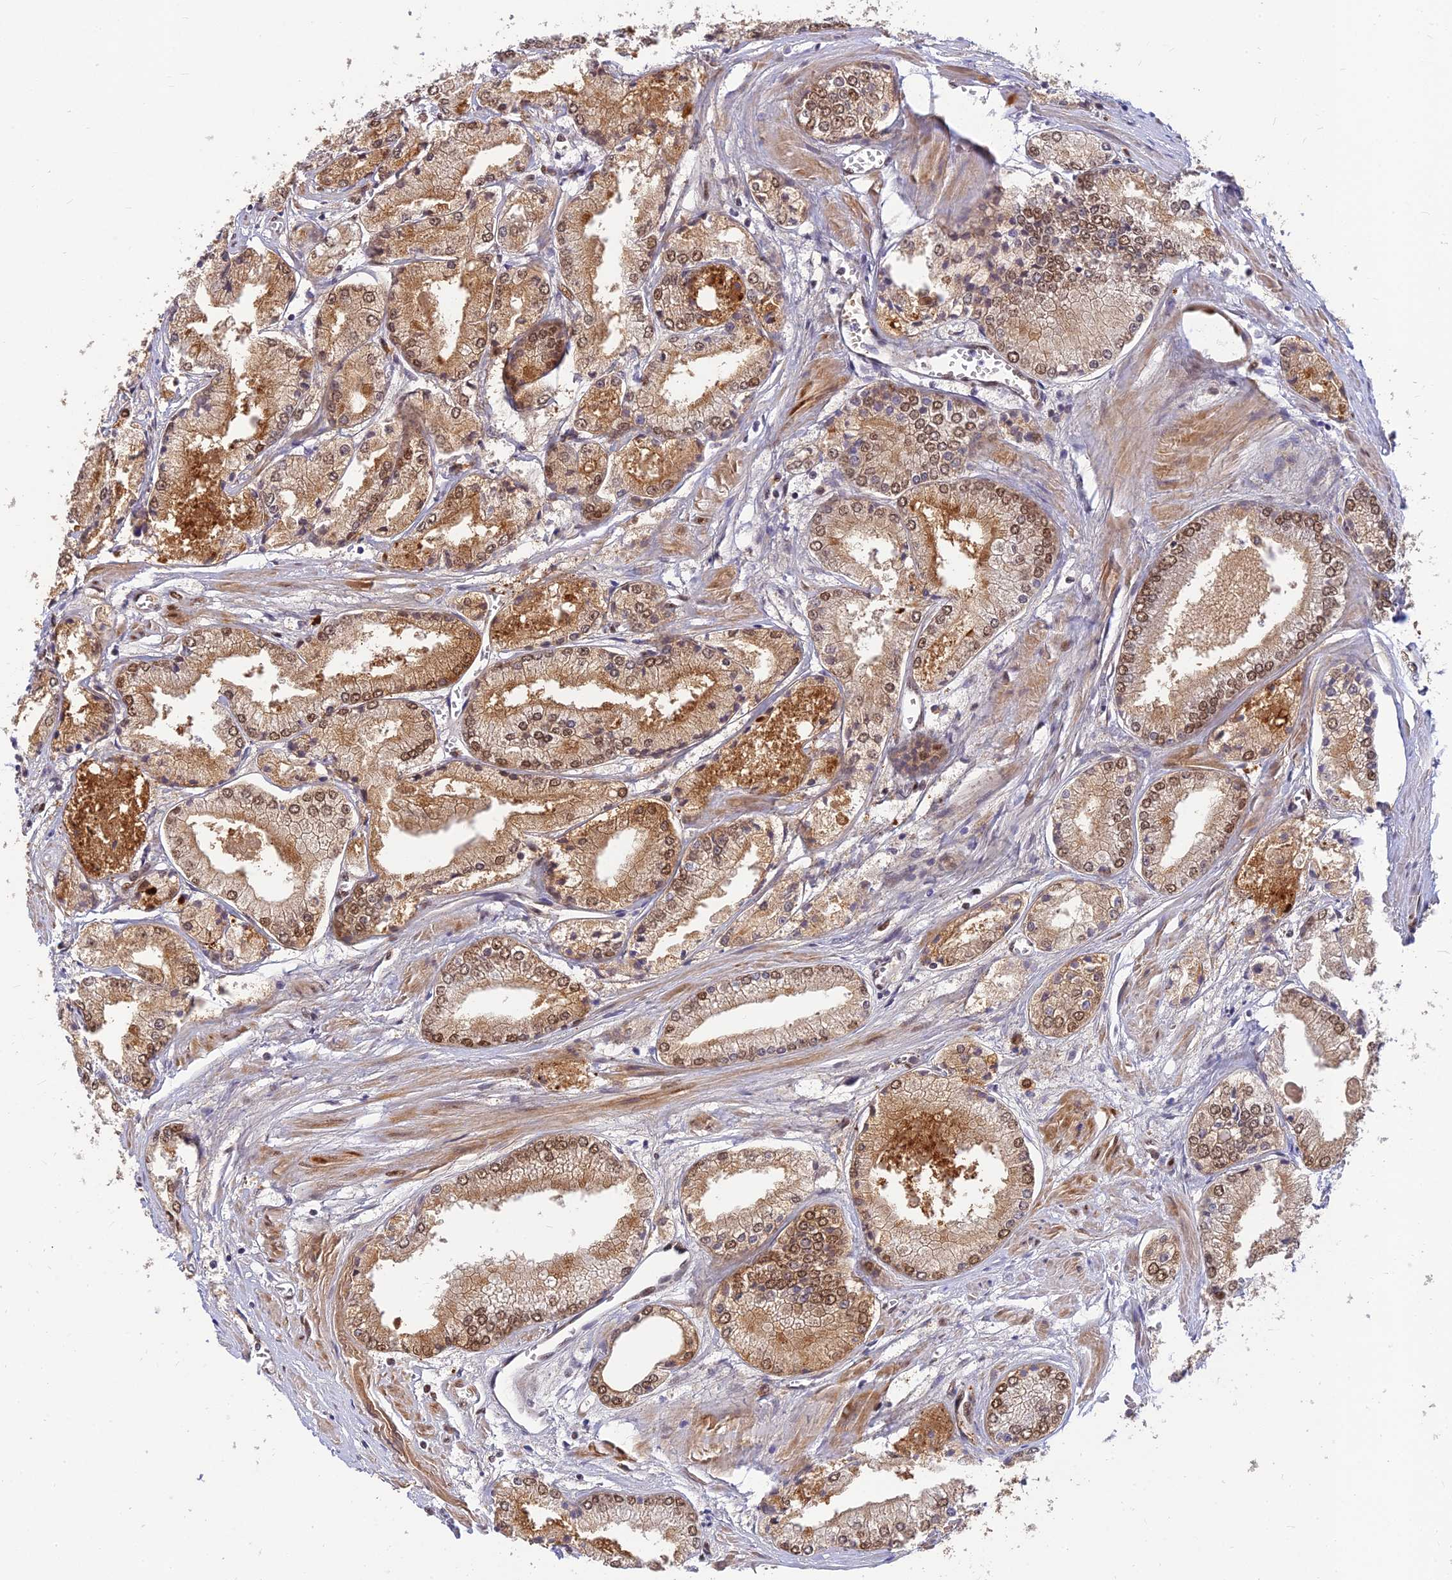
{"staining": {"intensity": "moderate", "quantity": ">75%", "location": "cytoplasmic/membranous,nuclear"}, "tissue": "prostate cancer", "cell_type": "Tumor cells", "image_type": "cancer", "snomed": [{"axis": "morphology", "description": "Adenocarcinoma, Low grade"}, {"axis": "topography", "description": "Prostate"}], "caption": "Prostate cancer (adenocarcinoma (low-grade)) stained with a protein marker reveals moderate staining in tumor cells.", "gene": "CLK4", "patient": {"sex": "male", "age": 60}}